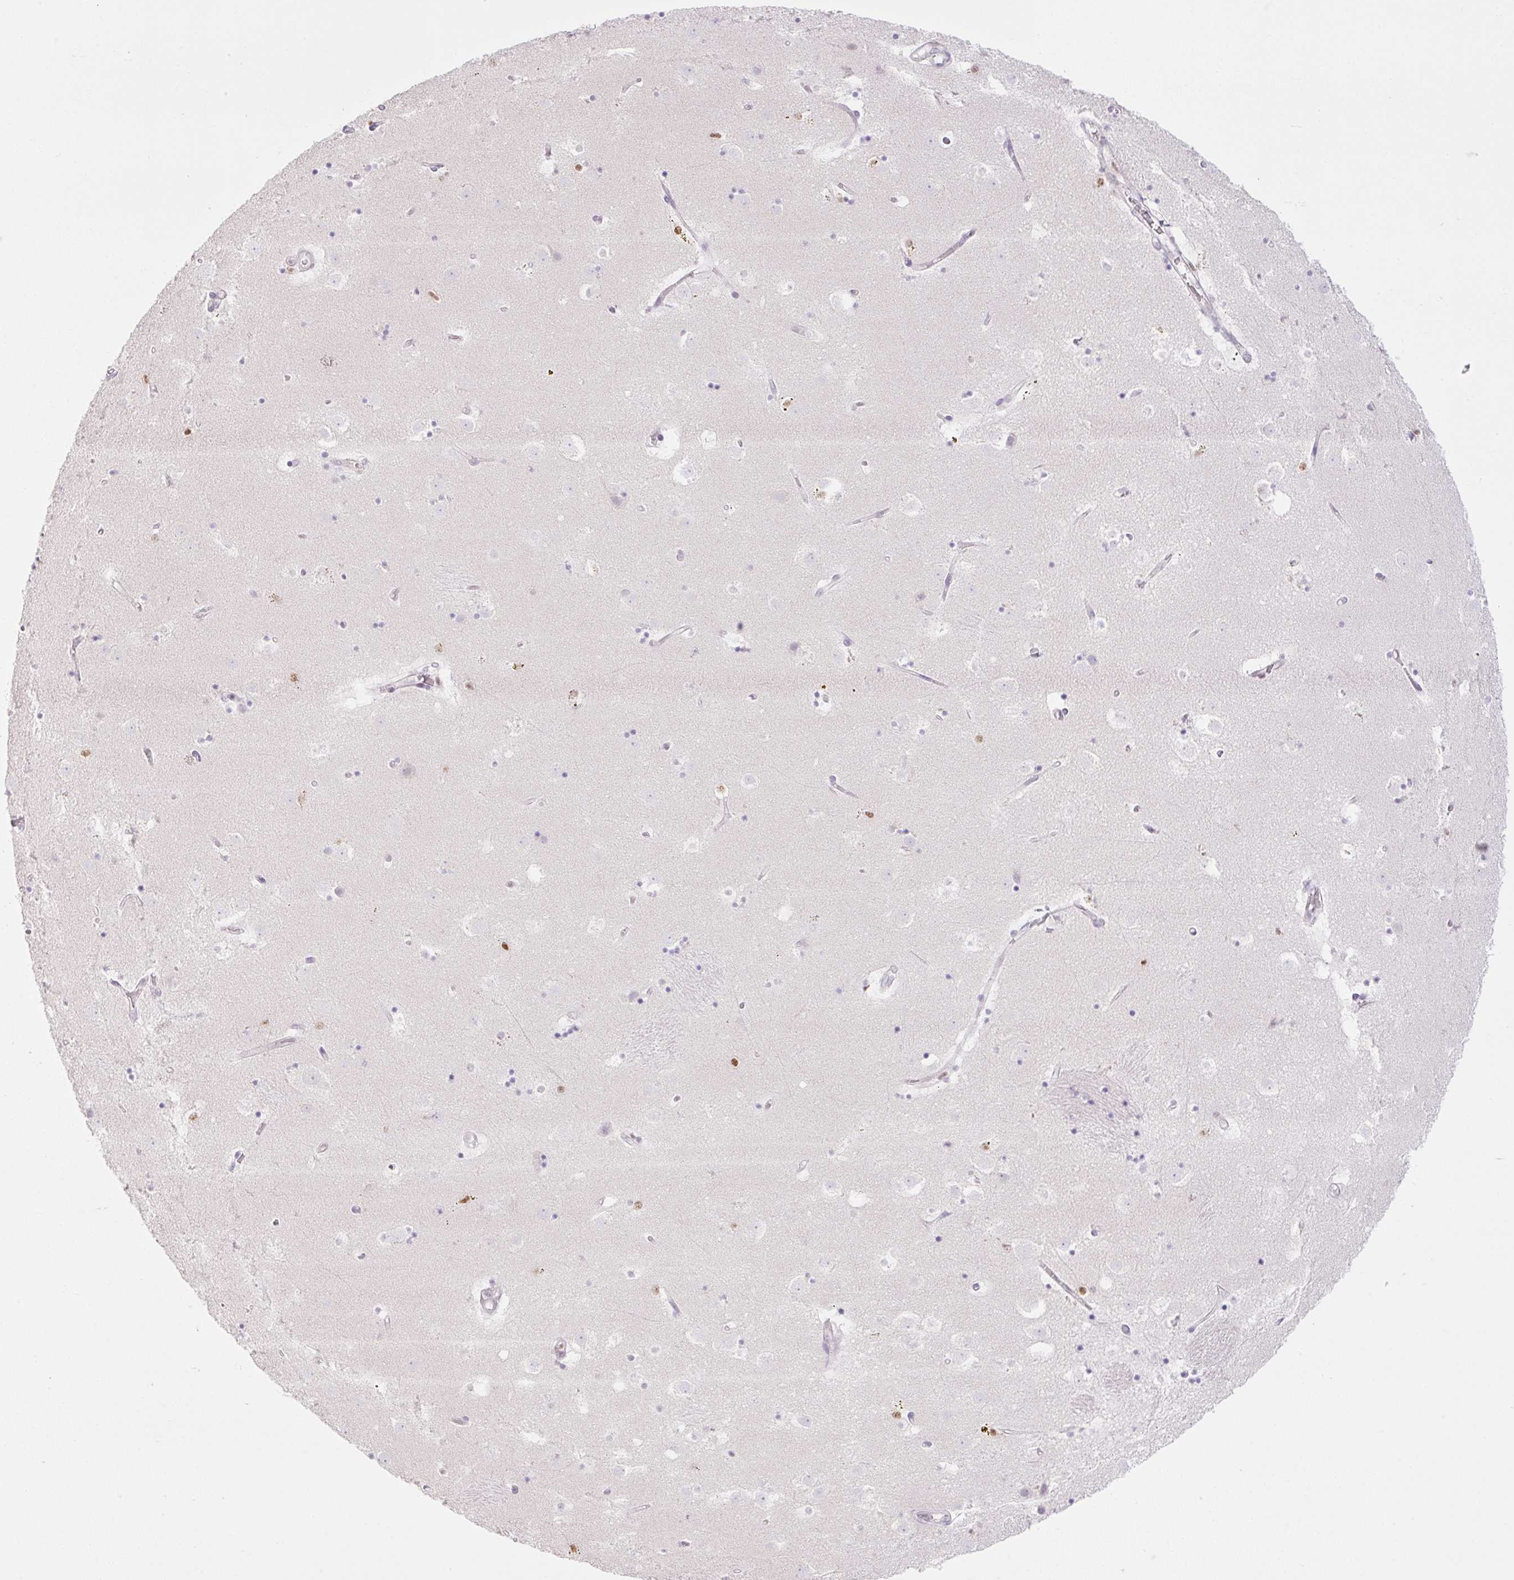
{"staining": {"intensity": "negative", "quantity": "none", "location": "none"}, "tissue": "caudate", "cell_type": "Glial cells", "image_type": "normal", "snomed": [{"axis": "morphology", "description": "Normal tissue, NOS"}, {"axis": "topography", "description": "Lateral ventricle wall"}], "caption": "The micrograph displays no staining of glial cells in normal caudate. (Brightfield microscopy of DAB IHC at high magnification).", "gene": "TLE3", "patient": {"sex": "male", "age": 58}}